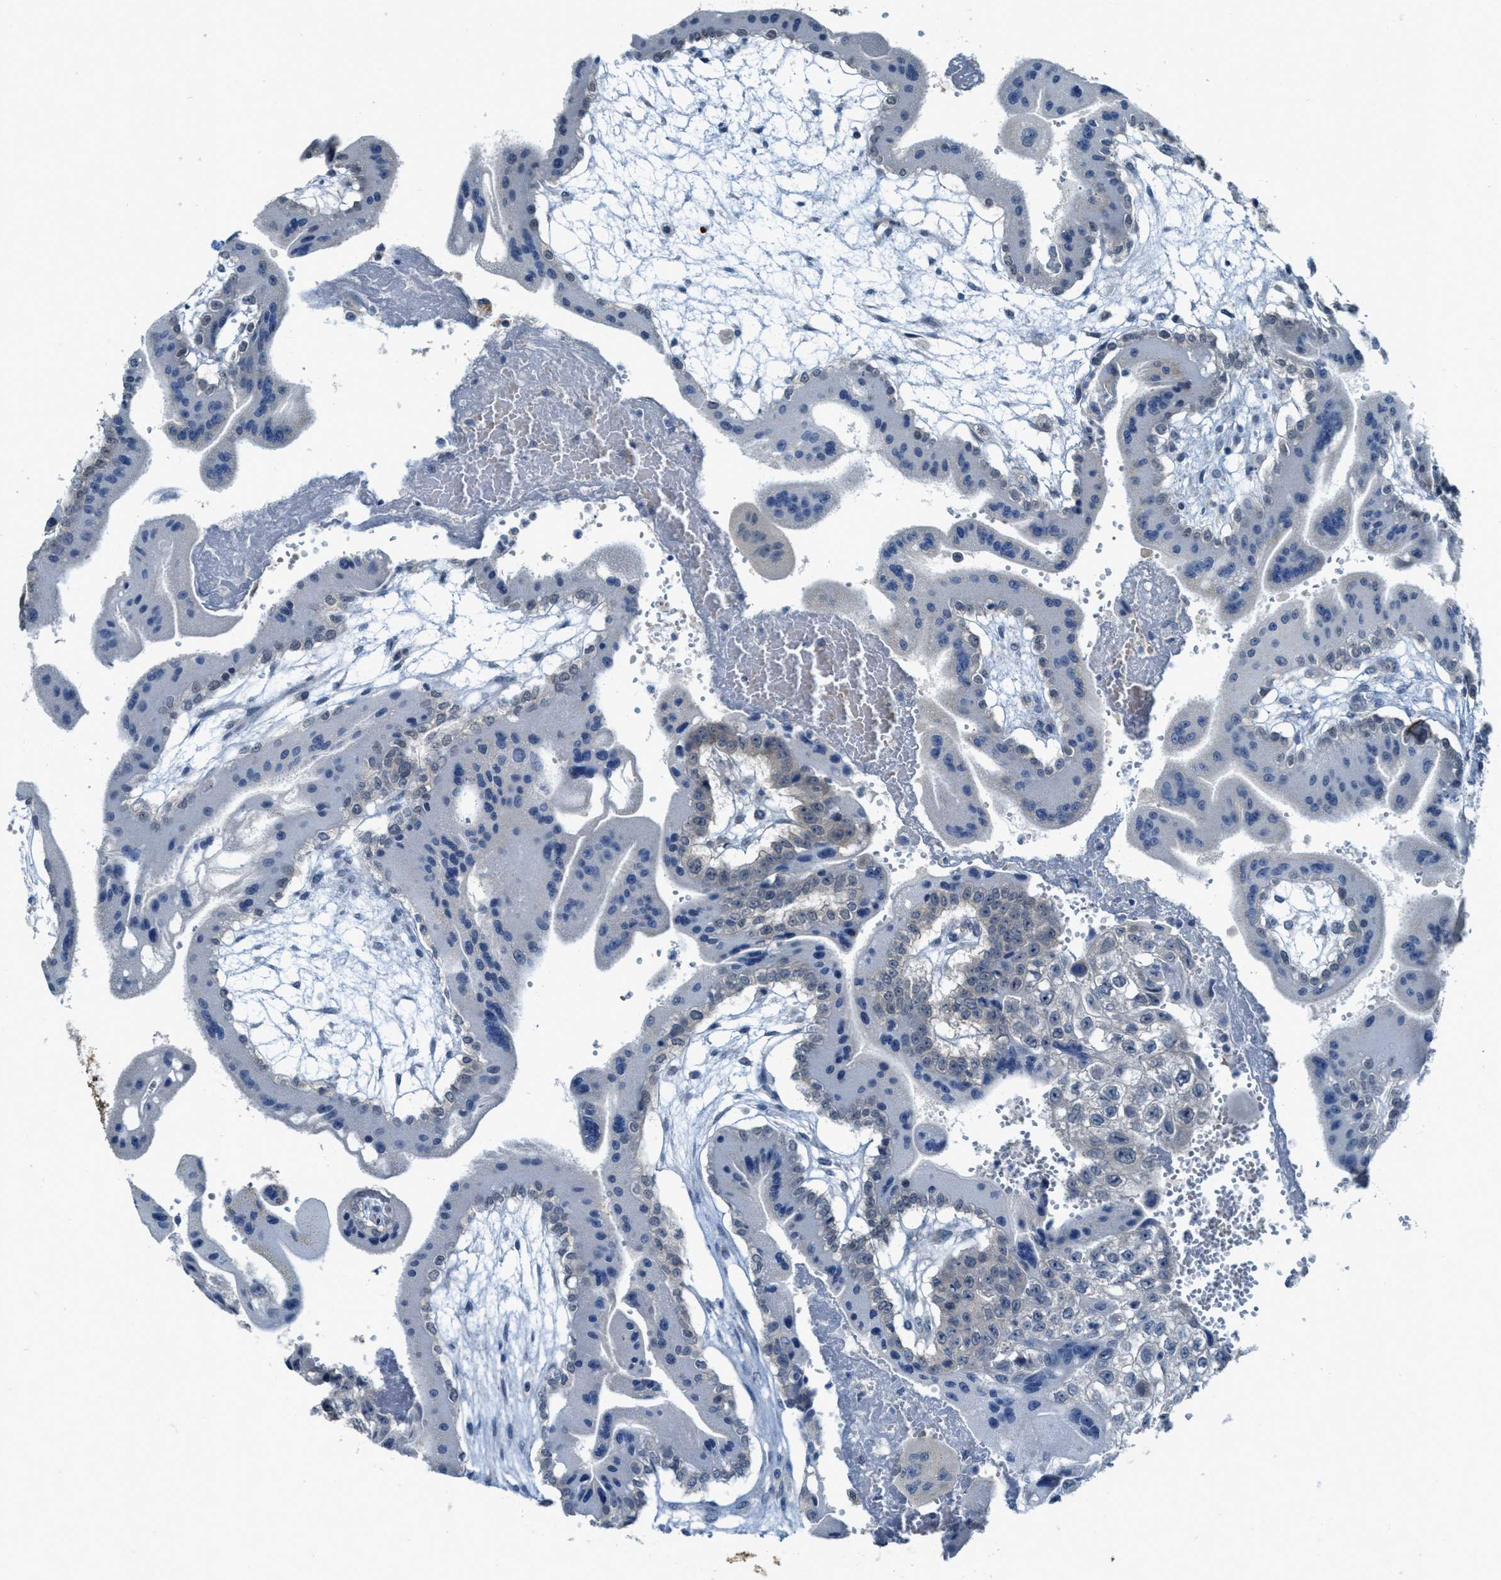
{"staining": {"intensity": "moderate", "quantity": "25%-75%", "location": "cytoplasmic/membranous"}, "tissue": "fallopian tube", "cell_type": "Glandular cells", "image_type": "normal", "snomed": [{"axis": "morphology", "description": "Normal tissue, NOS"}, {"axis": "topography", "description": "Fallopian tube"}, {"axis": "topography", "description": "Placenta"}], "caption": "Immunohistochemical staining of normal fallopian tube shows moderate cytoplasmic/membranous protein positivity in about 25%-75% of glandular cells.", "gene": "CDON", "patient": {"sex": "female", "age": 32}}